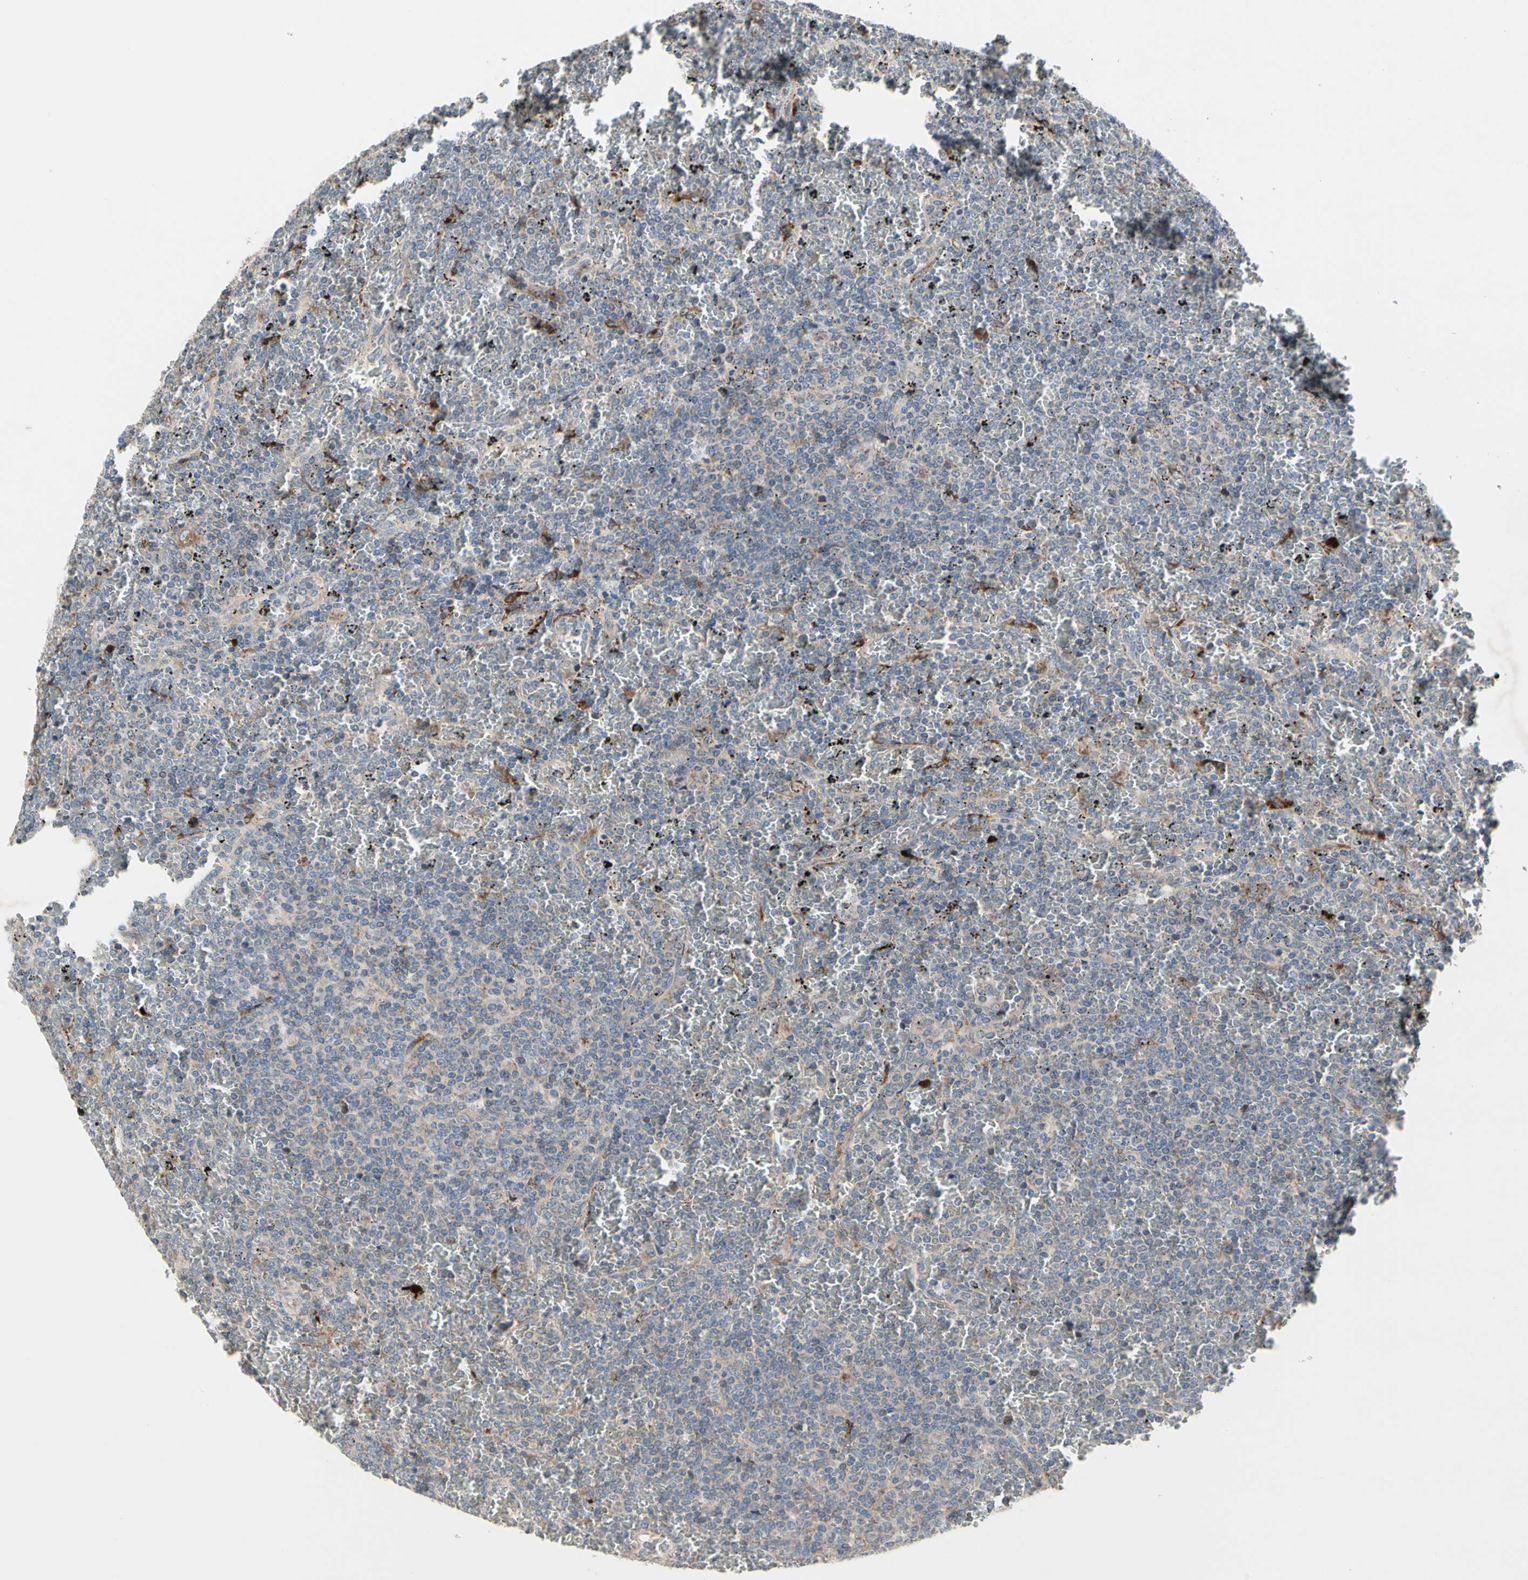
{"staining": {"intensity": "weak", "quantity": "25%-75%", "location": "cytoplasmic/membranous"}, "tissue": "lymphoma", "cell_type": "Tumor cells", "image_type": "cancer", "snomed": [{"axis": "morphology", "description": "Malignant lymphoma, non-Hodgkin's type, Low grade"}, {"axis": "topography", "description": "Spleen"}], "caption": "DAB immunohistochemical staining of malignant lymphoma, non-Hodgkin's type (low-grade) displays weak cytoplasmic/membranous protein positivity in approximately 25%-75% of tumor cells. (Stains: DAB (3,3'-diaminobenzidine) in brown, nuclei in blue, Microscopy: brightfield microscopy at high magnification).", "gene": "MMEL1", "patient": {"sex": "female", "age": 77}}